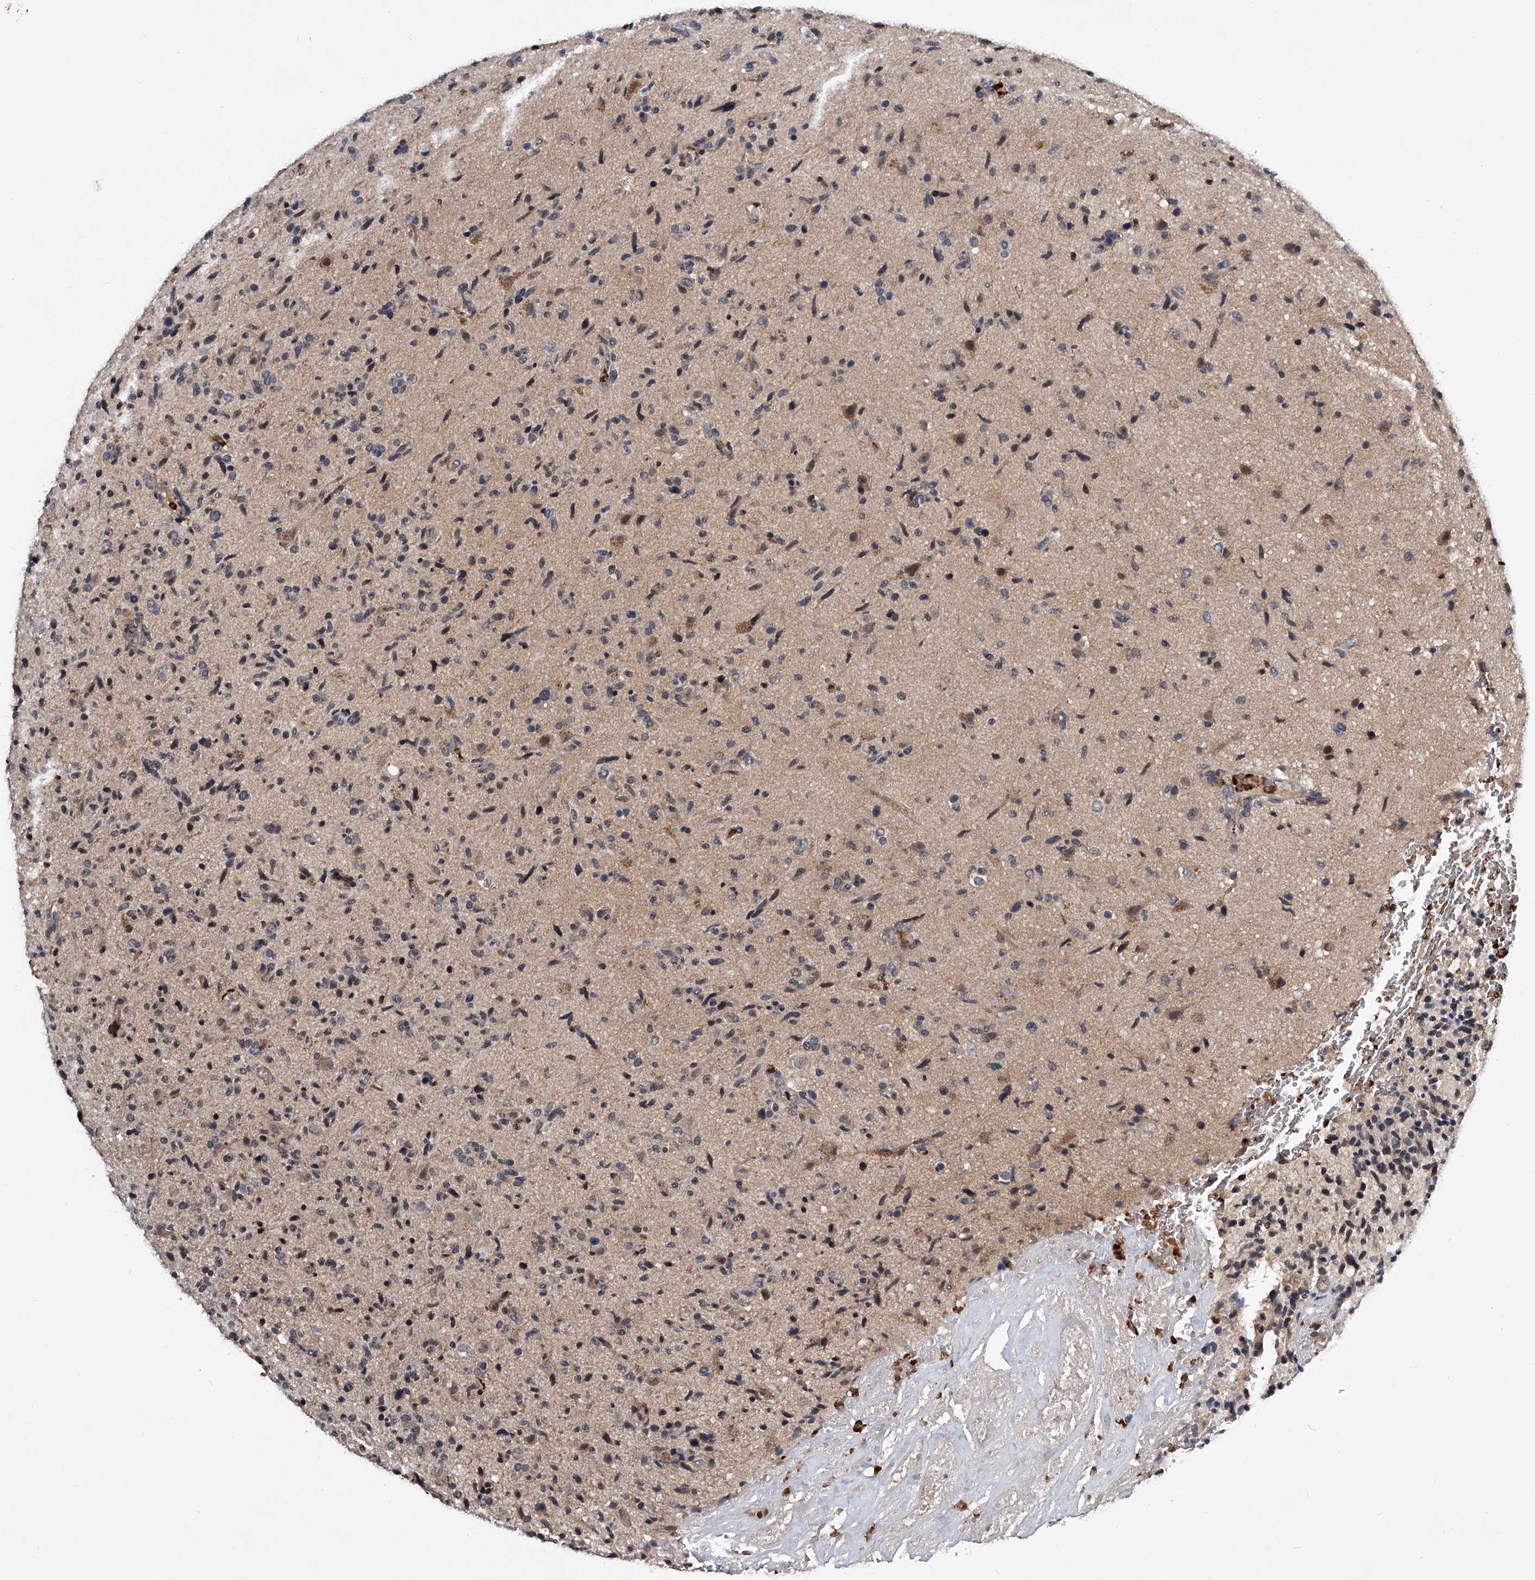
{"staining": {"intensity": "negative", "quantity": "none", "location": "none"}, "tissue": "glioma", "cell_type": "Tumor cells", "image_type": "cancer", "snomed": [{"axis": "morphology", "description": "Glioma, malignant, High grade"}, {"axis": "topography", "description": "Brain"}], "caption": "Immunohistochemistry (IHC) histopathology image of neoplastic tissue: human high-grade glioma (malignant) stained with DAB (3,3'-diaminobenzidine) displays no significant protein staining in tumor cells.", "gene": "ZNF30", "patient": {"sex": "male", "age": 72}}